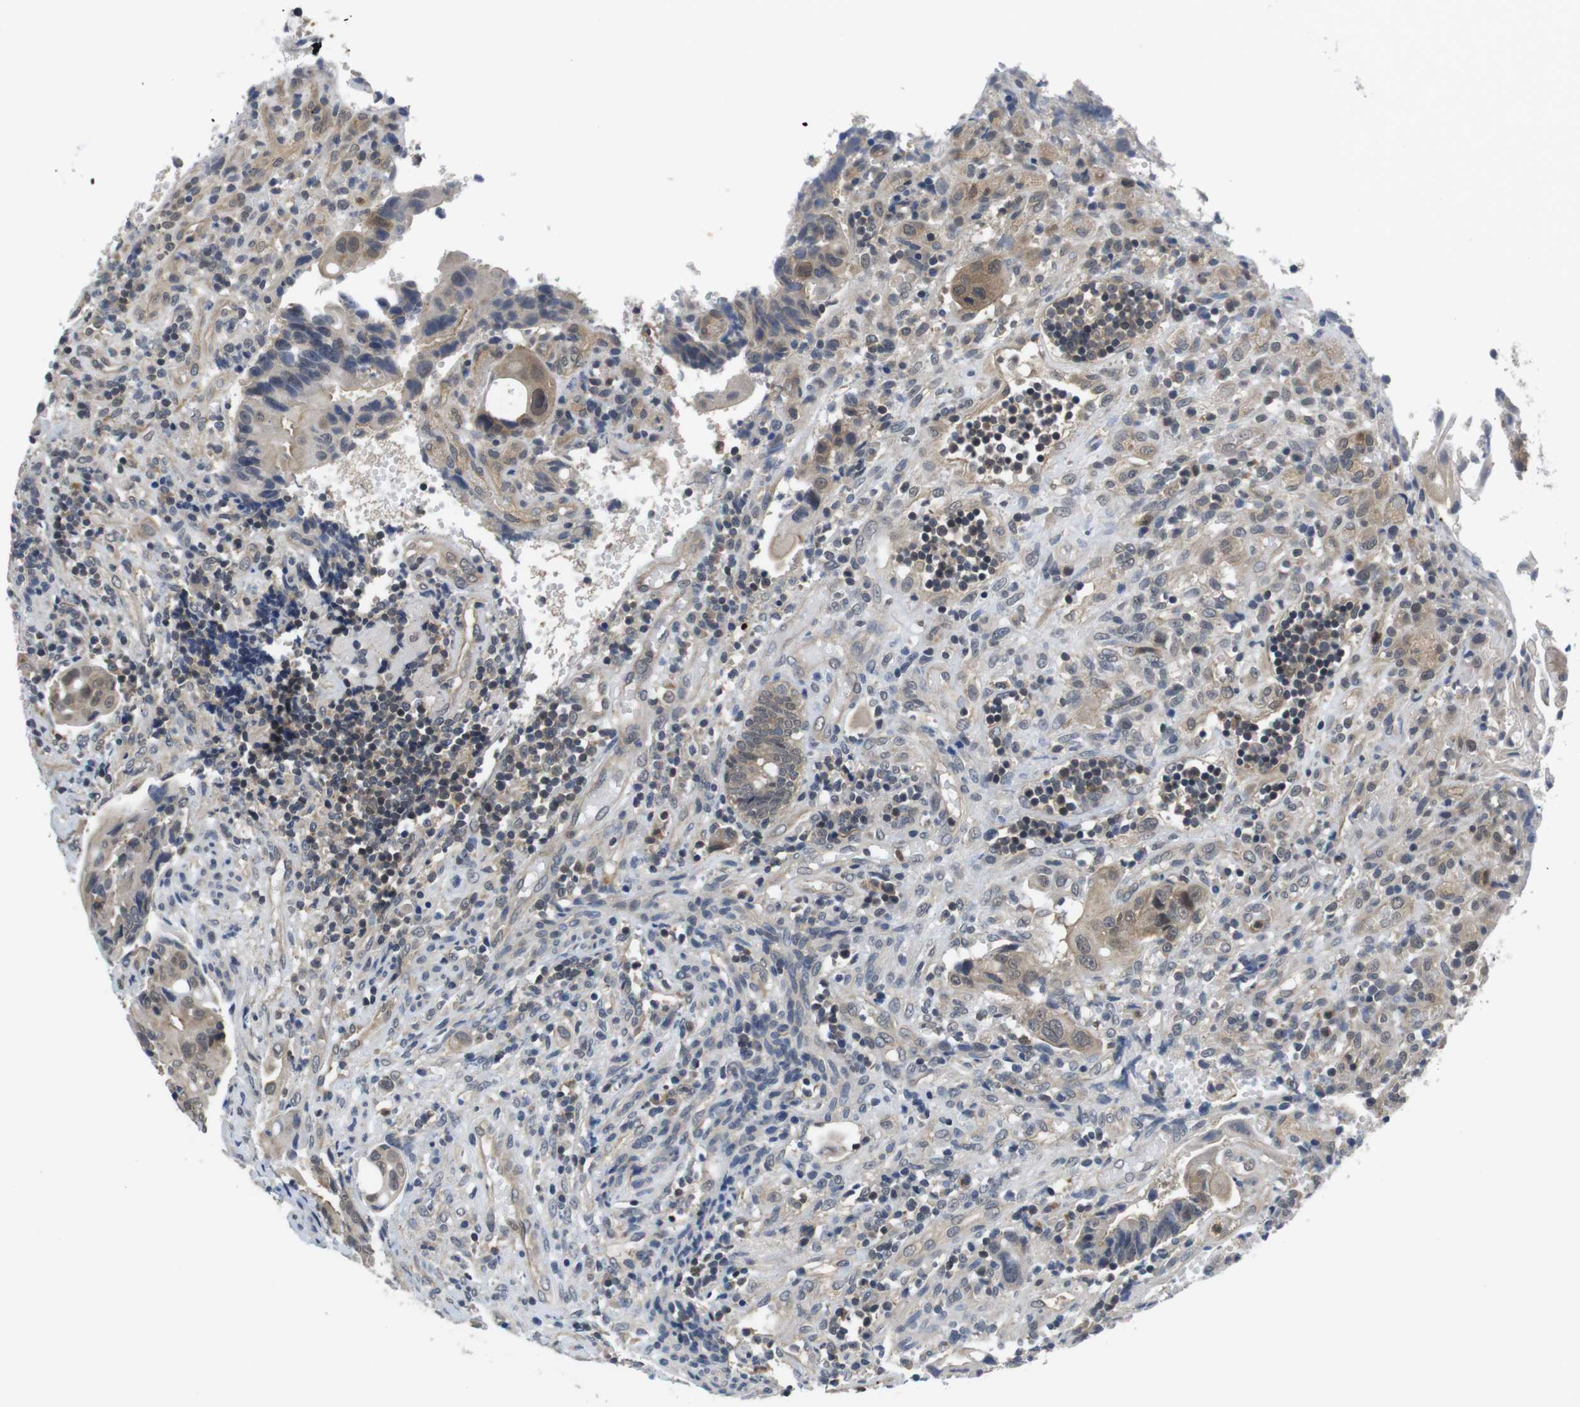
{"staining": {"intensity": "weak", "quantity": ">75%", "location": "cytoplasmic/membranous"}, "tissue": "colorectal cancer", "cell_type": "Tumor cells", "image_type": "cancer", "snomed": [{"axis": "morphology", "description": "Adenocarcinoma, NOS"}, {"axis": "topography", "description": "Colon"}], "caption": "Tumor cells show low levels of weak cytoplasmic/membranous staining in approximately >75% of cells in colorectal cancer.", "gene": "FADD", "patient": {"sex": "female", "age": 57}}